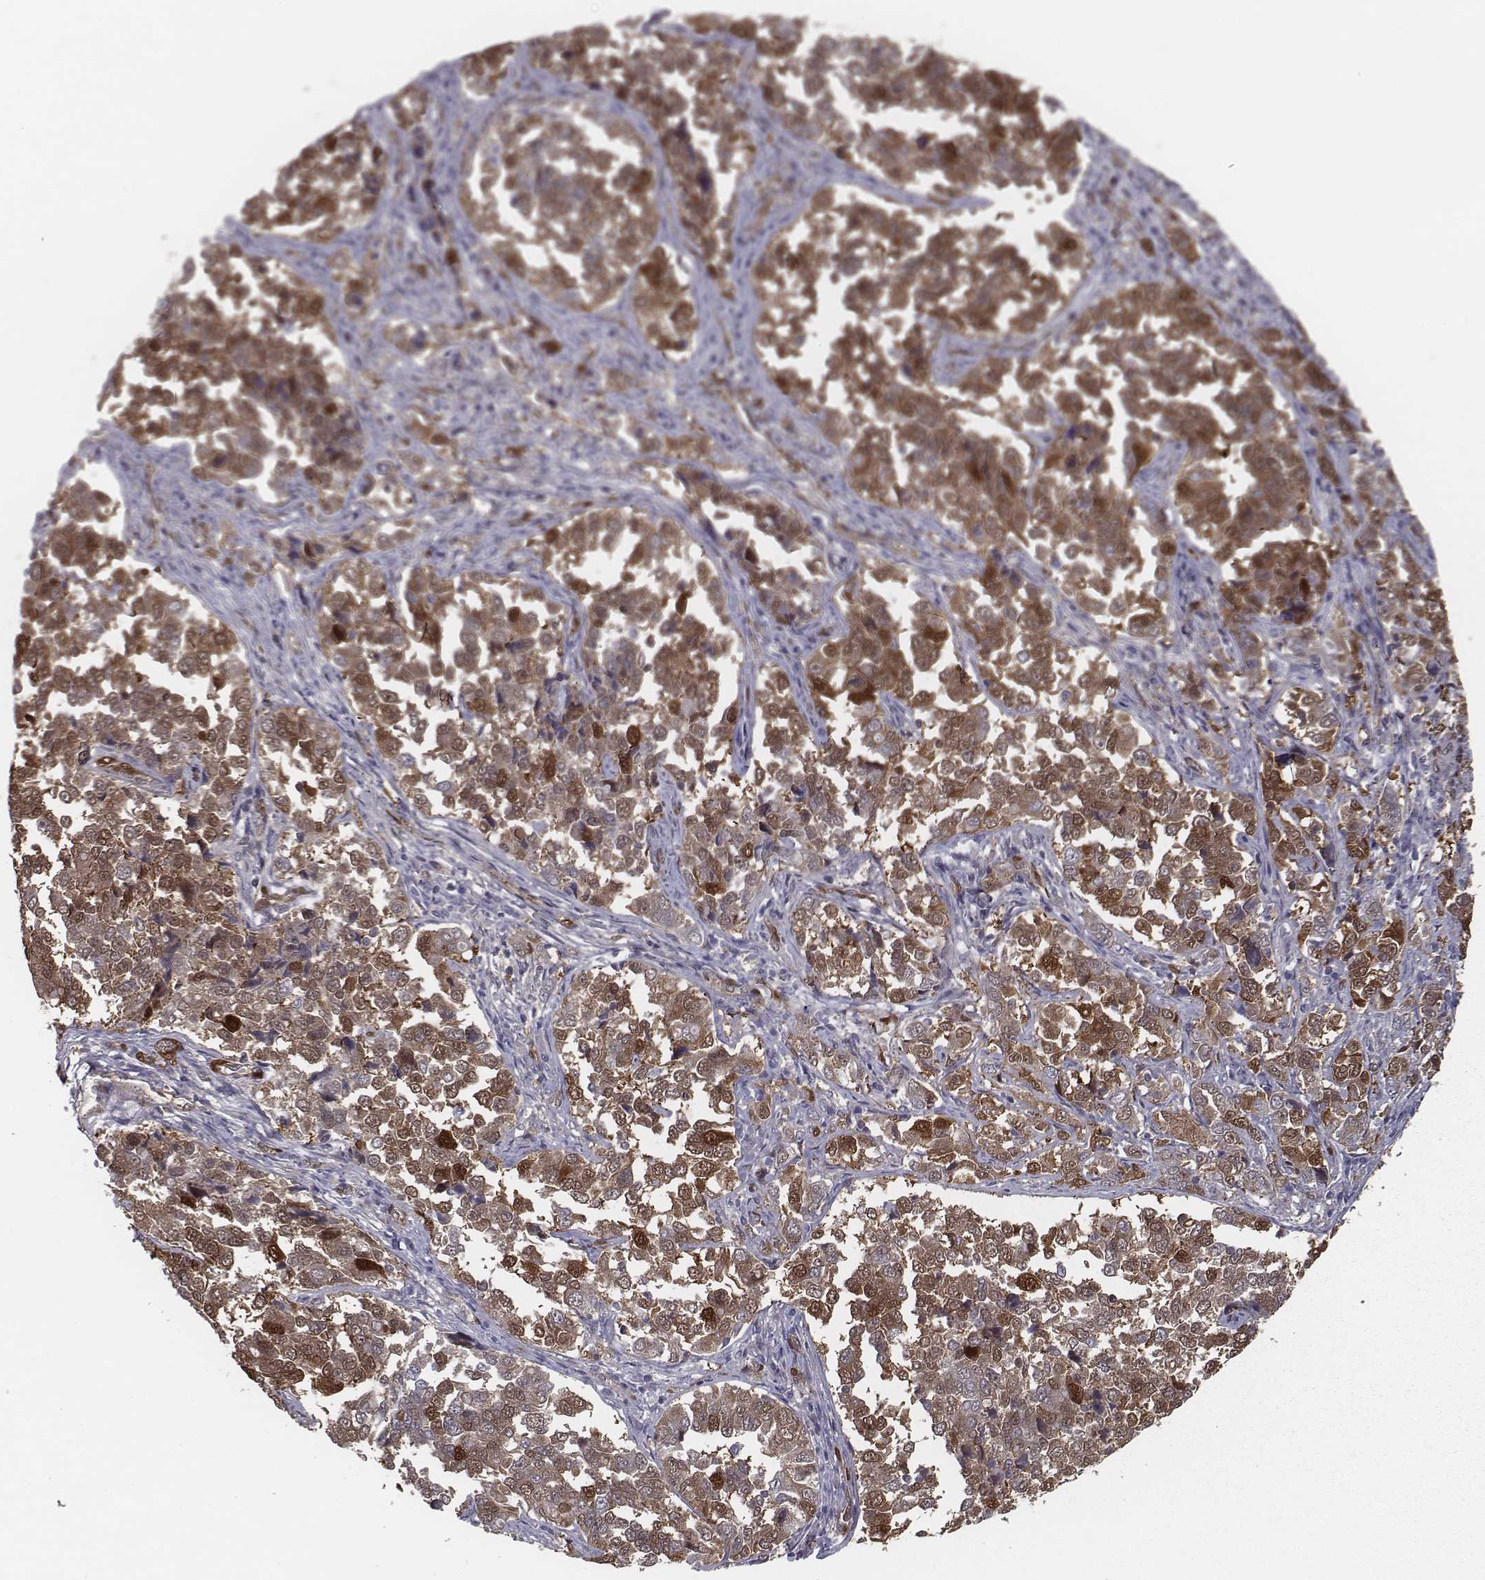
{"staining": {"intensity": "moderate", "quantity": ">75%", "location": "cytoplasmic/membranous"}, "tissue": "endometrial cancer", "cell_type": "Tumor cells", "image_type": "cancer", "snomed": [{"axis": "morphology", "description": "Adenocarcinoma, NOS"}, {"axis": "topography", "description": "Endometrium"}], "caption": "IHC micrograph of endometrial cancer stained for a protein (brown), which exhibits medium levels of moderate cytoplasmic/membranous staining in approximately >75% of tumor cells.", "gene": "ISYNA1", "patient": {"sex": "female", "age": 43}}